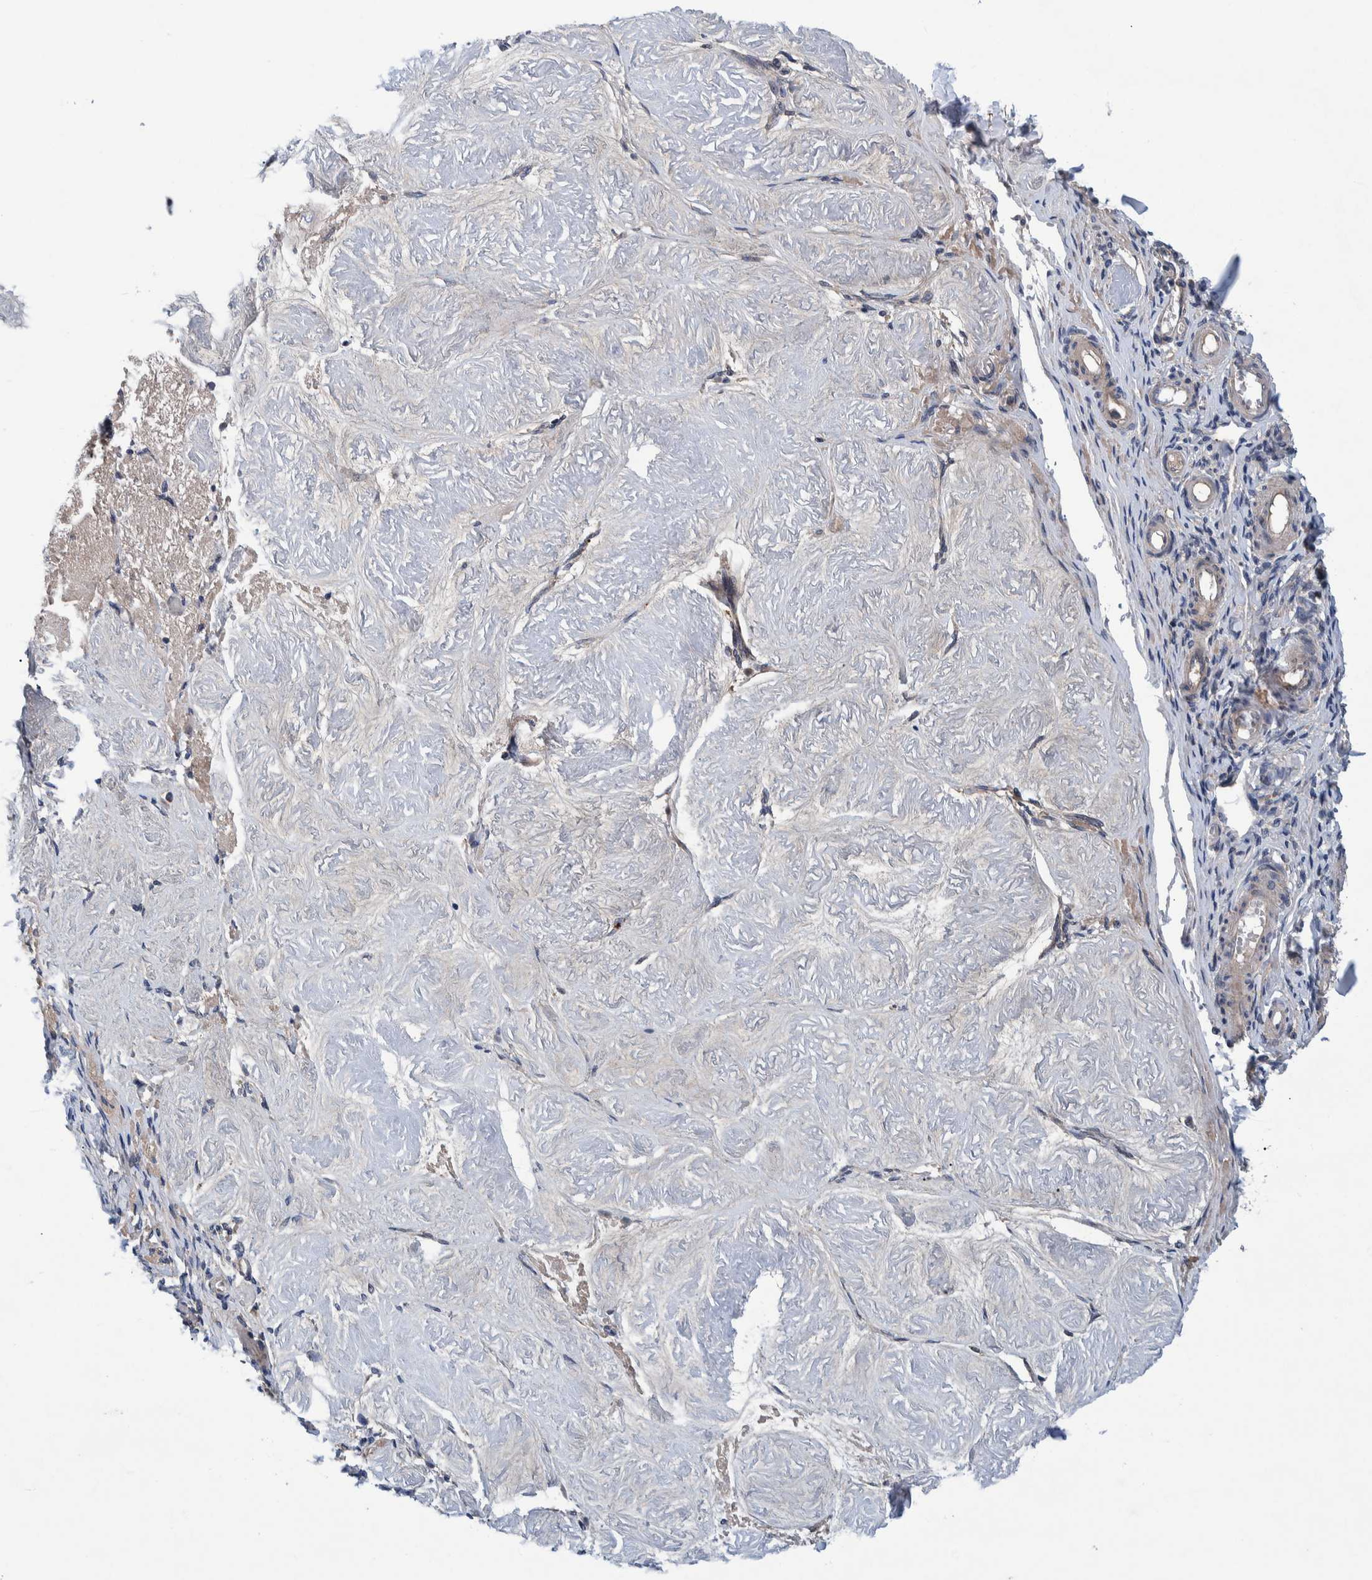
{"staining": {"intensity": "negative", "quantity": "none", "location": "none"}, "tissue": "adipose tissue", "cell_type": "Adipocytes", "image_type": "normal", "snomed": [{"axis": "morphology", "description": "Normal tissue, NOS"}, {"axis": "topography", "description": "Vascular tissue"}, {"axis": "topography", "description": "Fallopian tube"}, {"axis": "topography", "description": "Ovary"}], "caption": "Photomicrograph shows no significant protein positivity in adipocytes of unremarkable adipose tissue. (DAB immunohistochemistry, high magnification).", "gene": "ITIH3", "patient": {"sex": "female", "age": 67}}